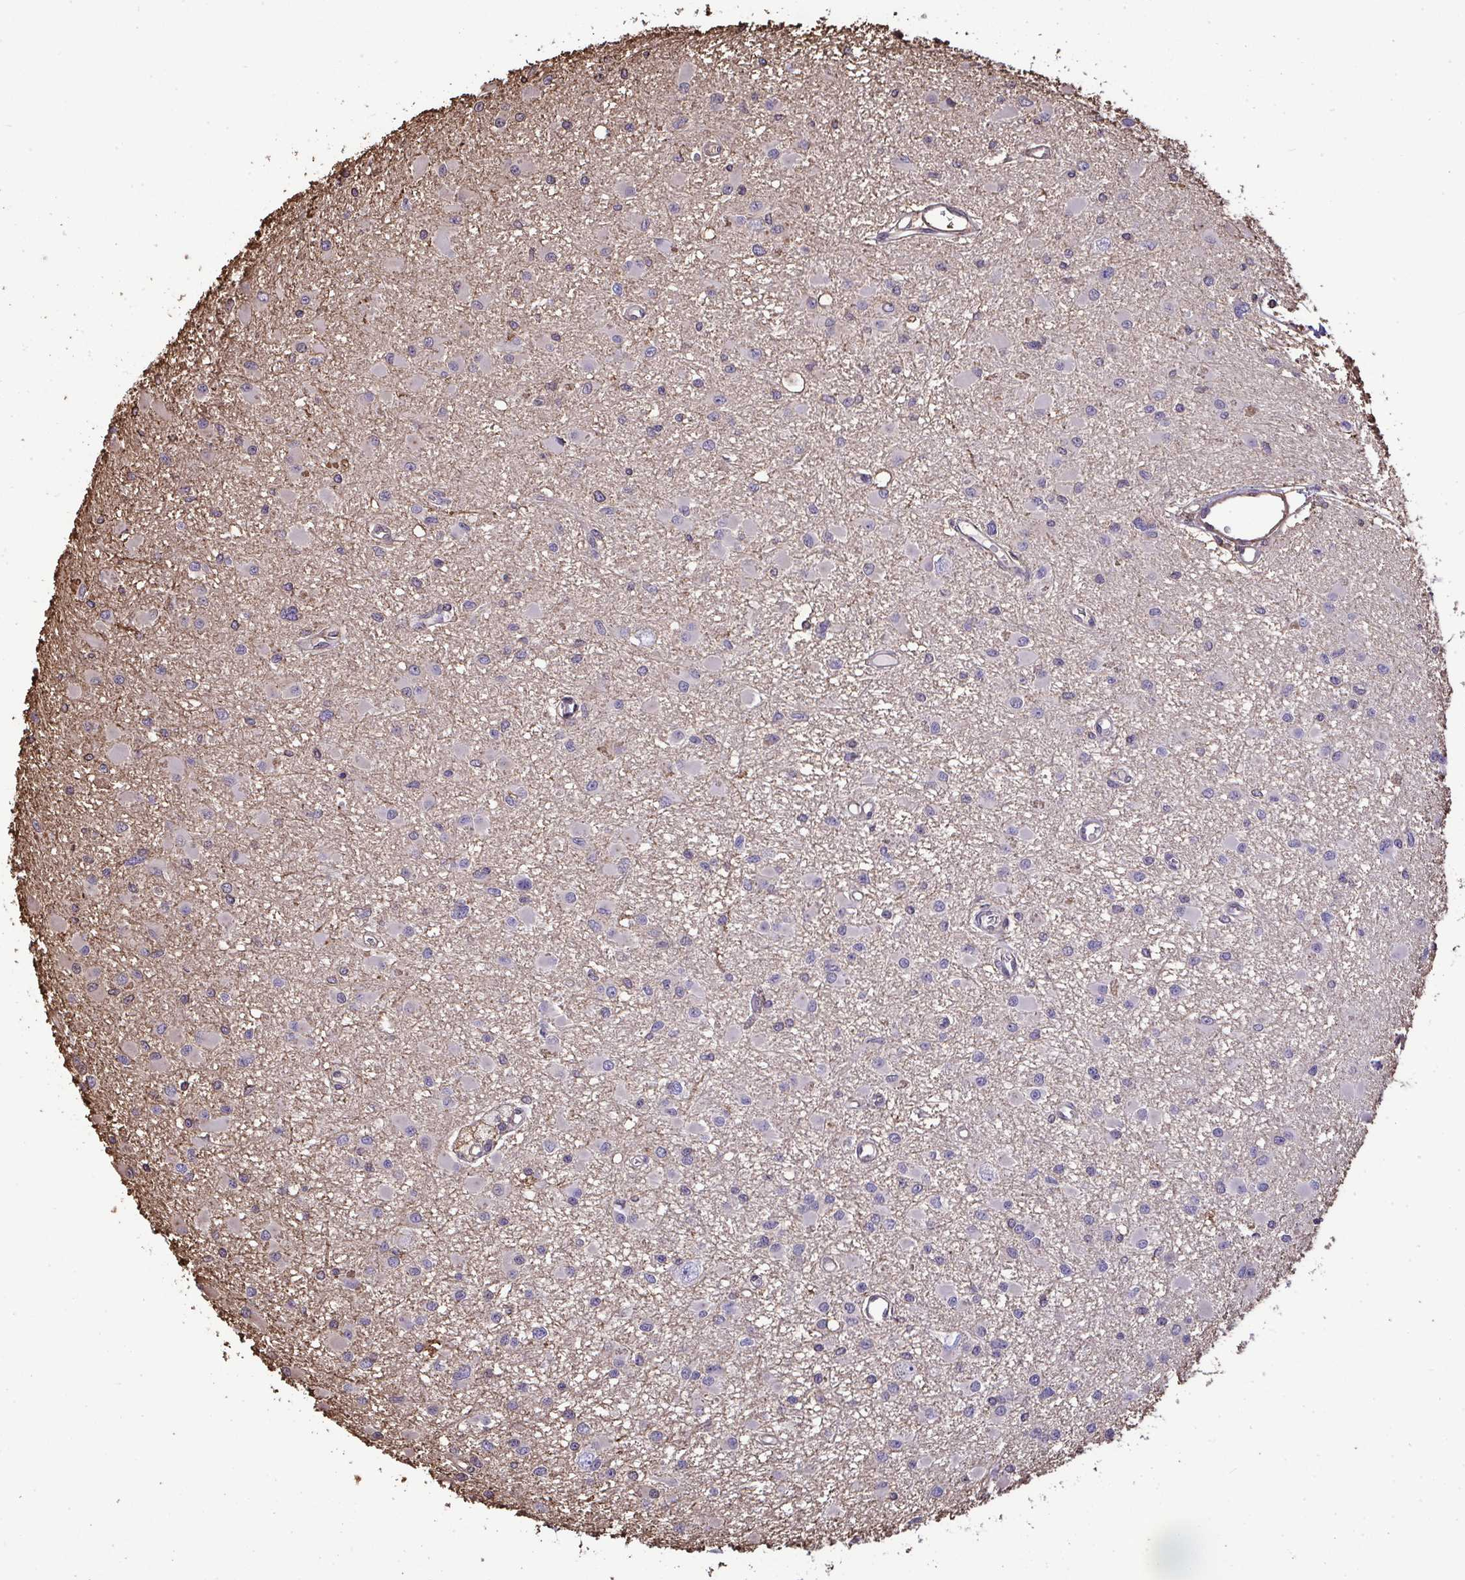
{"staining": {"intensity": "negative", "quantity": "none", "location": "none"}, "tissue": "glioma", "cell_type": "Tumor cells", "image_type": "cancer", "snomed": [{"axis": "morphology", "description": "Glioma, malignant, High grade"}, {"axis": "topography", "description": "Brain"}], "caption": "Tumor cells are negative for brown protein staining in glioma.", "gene": "ANXA5", "patient": {"sex": "male", "age": 54}}